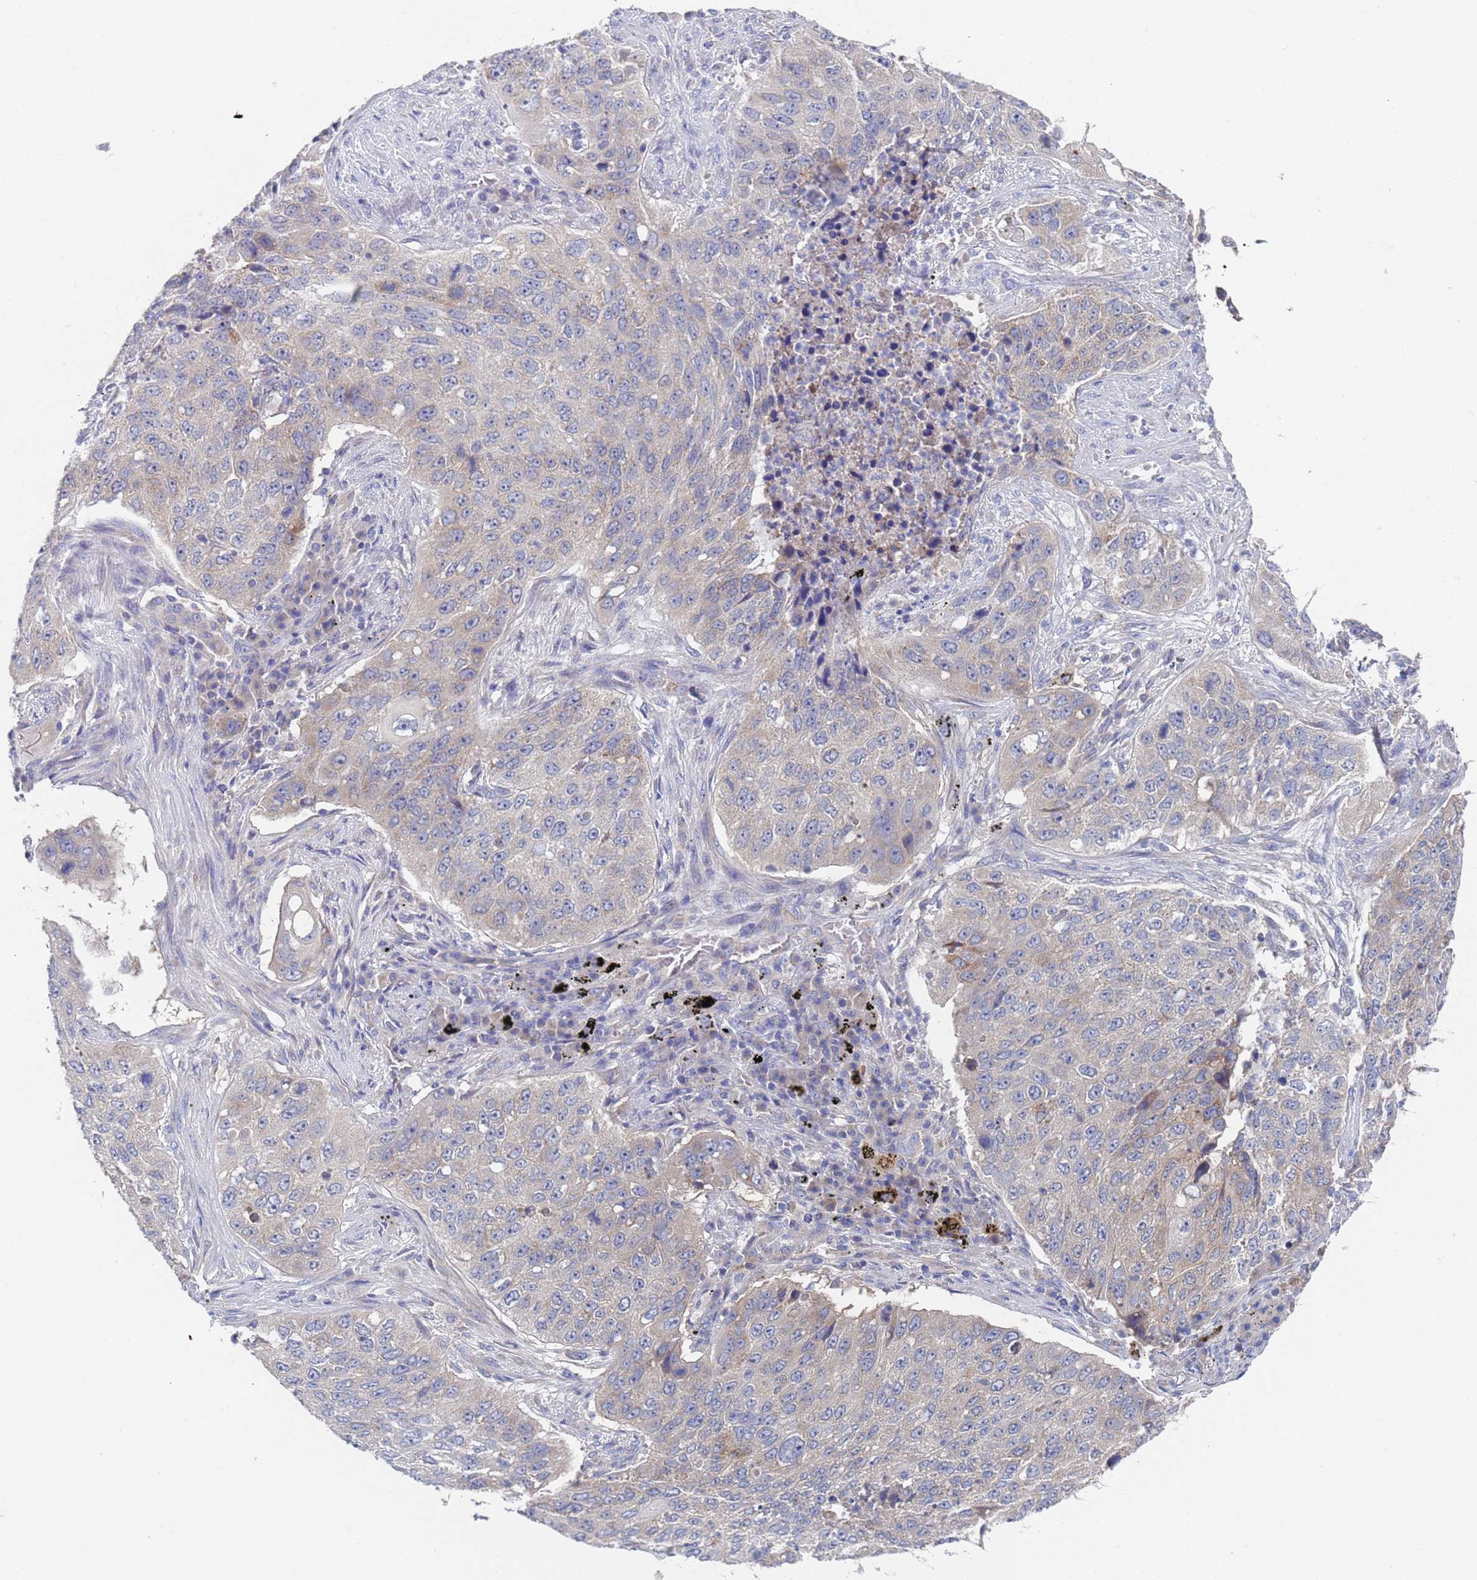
{"staining": {"intensity": "negative", "quantity": "none", "location": "none"}, "tissue": "lung cancer", "cell_type": "Tumor cells", "image_type": "cancer", "snomed": [{"axis": "morphology", "description": "Squamous cell carcinoma, NOS"}, {"axis": "topography", "description": "Lung"}], "caption": "Histopathology image shows no protein positivity in tumor cells of lung squamous cell carcinoma tissue. (Stains: DAB (3,3'-diaminobenzidine) immunohistochemistry with hematoxylin counter stain, Microscopy: brightfield microscopy at high magnification).", "gene": "PET117", "patient": {"sex": "female", "age": 63}}